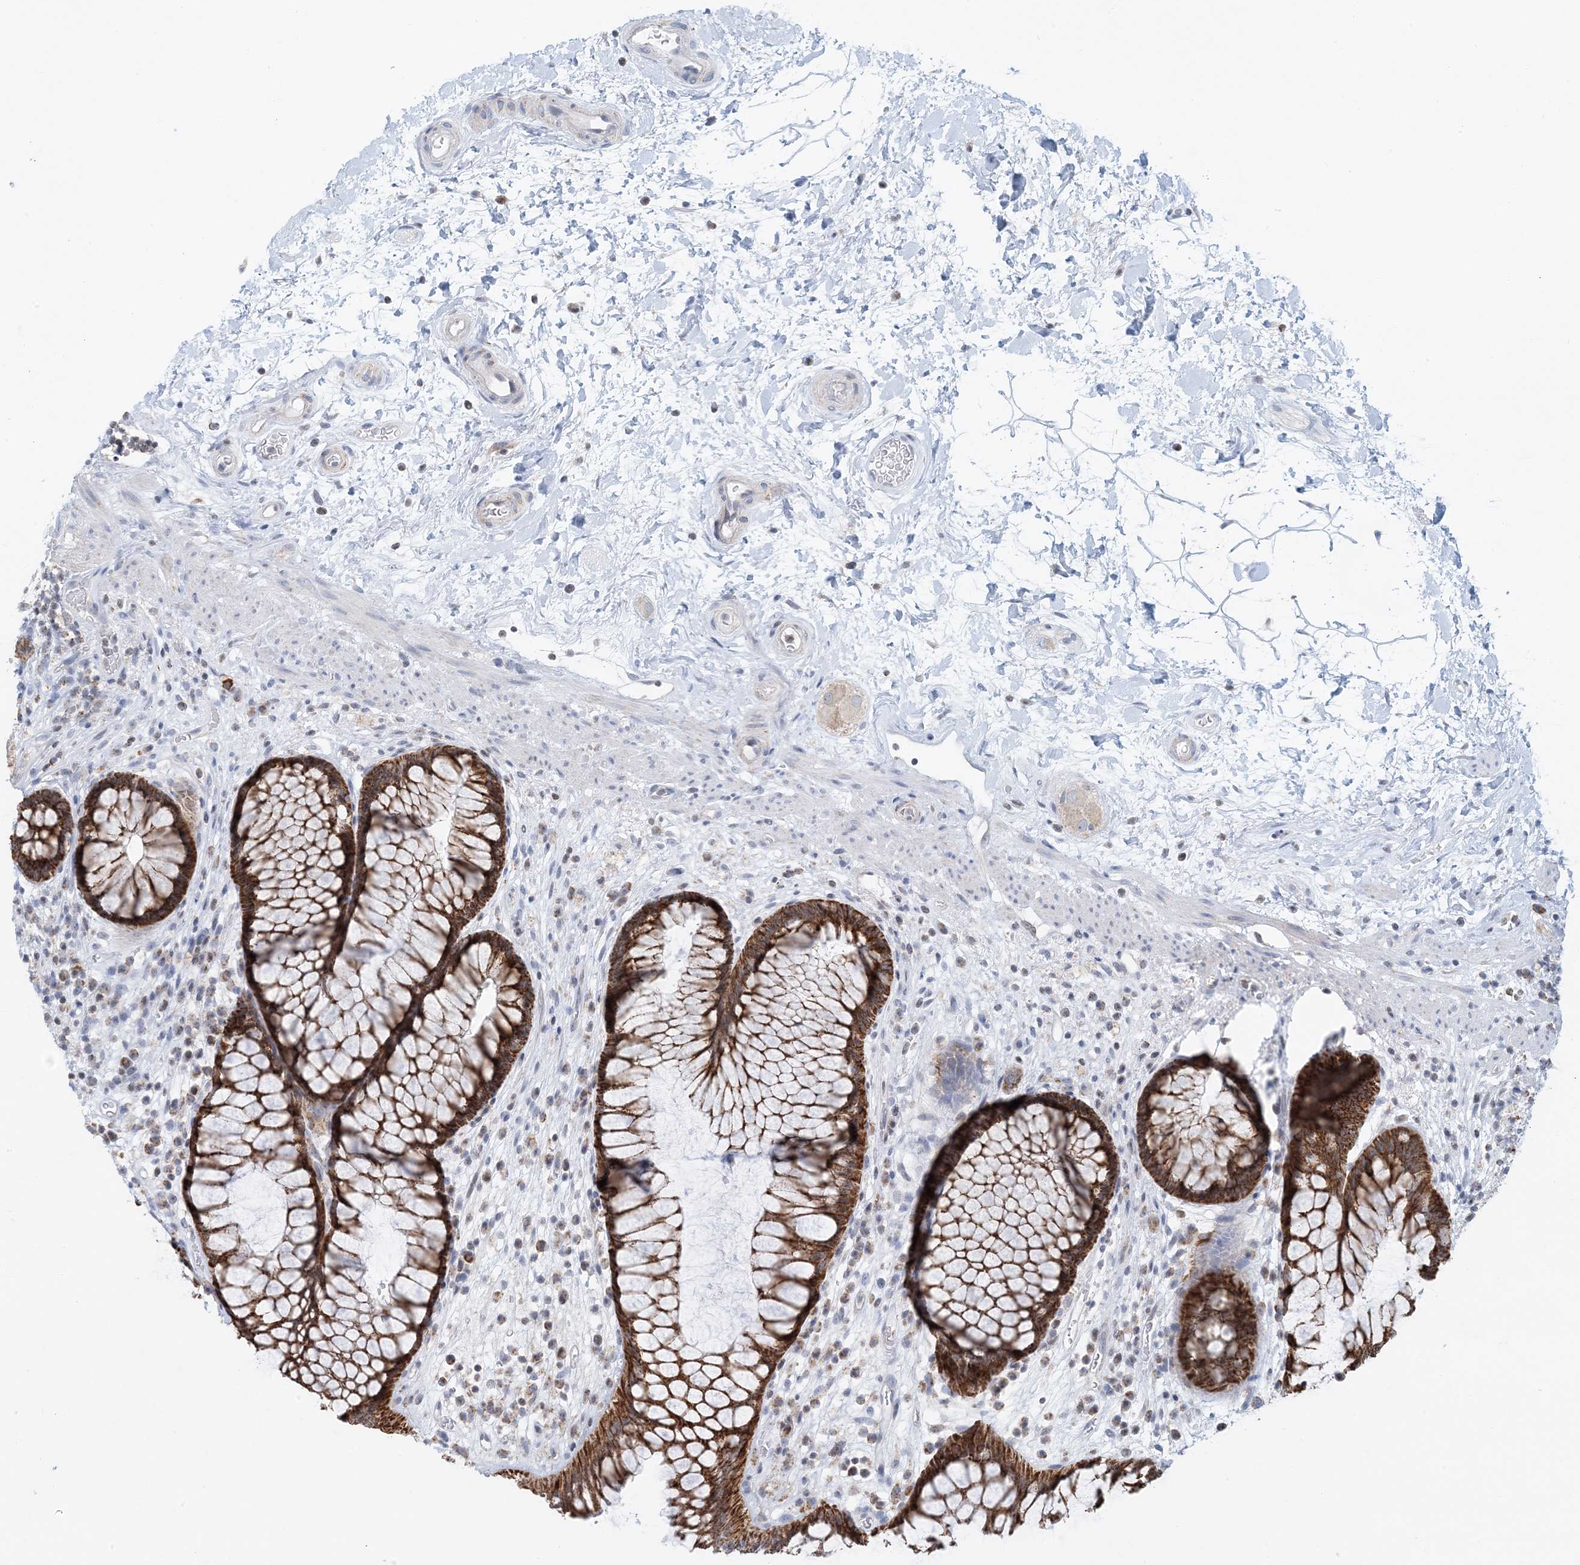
{"staining": {"intensity": "strong", "quantity": ">75%", "location": "cytoplasmic/membranous"}, "tissue": "rectum", "cell_type": "Glandular cells", "image_type": "normal", "snomed": [{"axis": "morphology", "description": "Normal tissue, NOS"}, {"axis": "topography", "description": "Rectum"}], "caption": "Approximately >75% of glandular cells in unremarkable rectum display strong cytoplasmic/membranous protein expression as visualized by brown immunohistochemical staining.", "gene": "BDH1", "patient": {"sex": "male", "age": 51}}